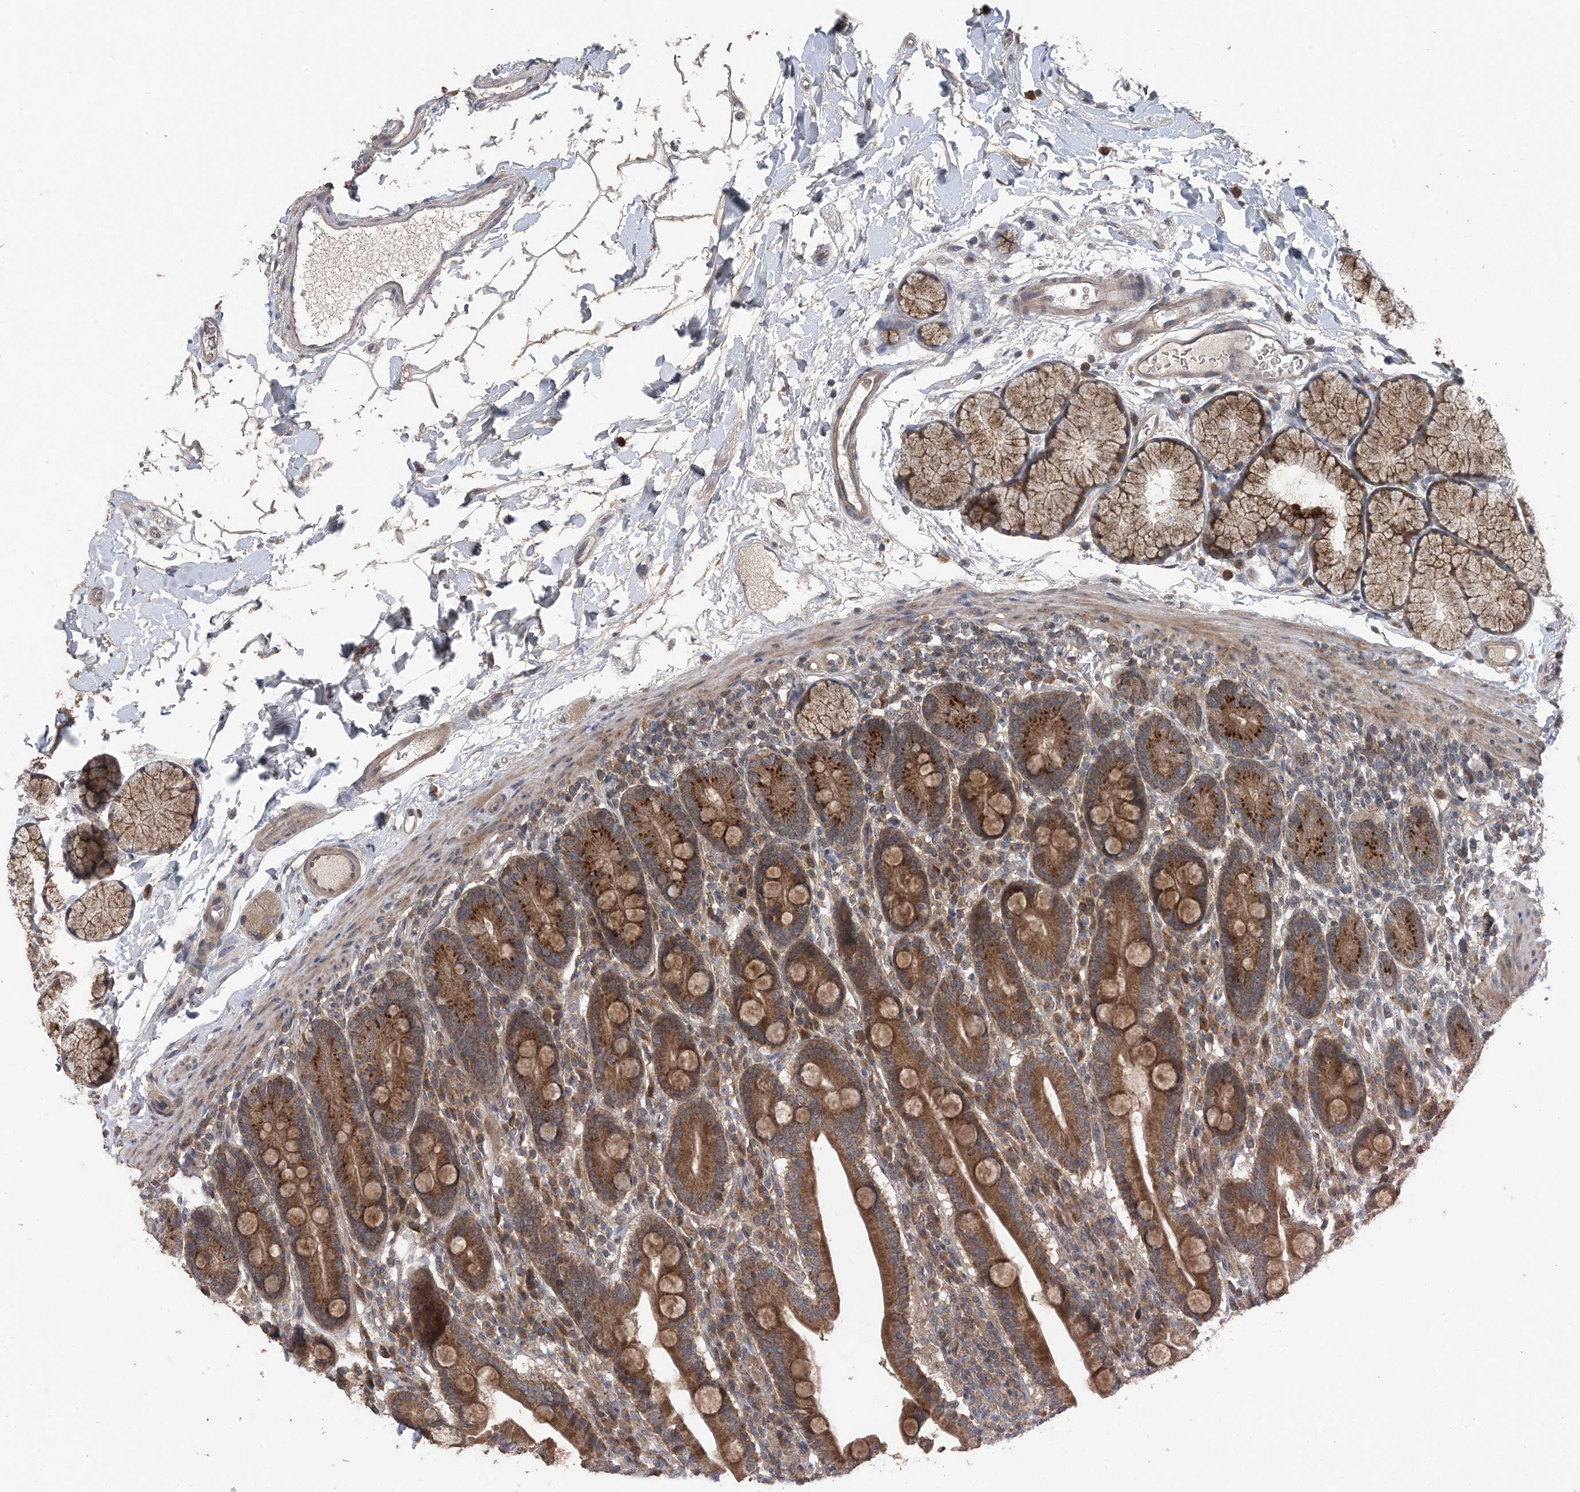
{"staining": {"intensity": "strong", "quantity": ">75%", "location": "cytoplasmic/membranous"}, "tissue": "duodenum", "cell_type": "Glandular cells", "image_type": "normal", "snomed": [{"axis": "morphology", "description": "Normal tissue, NOS"}, {"axis": "topography", "description": "Duodenum"}], "caption": "A brown stain highlights strong cytoplasmic/membranous positivity of a protein in glandular cells of normal duodenum. Nuclei are stained in blue.", "gene": "MYO9B", "patient": {"sex": "male", "age": 35}}